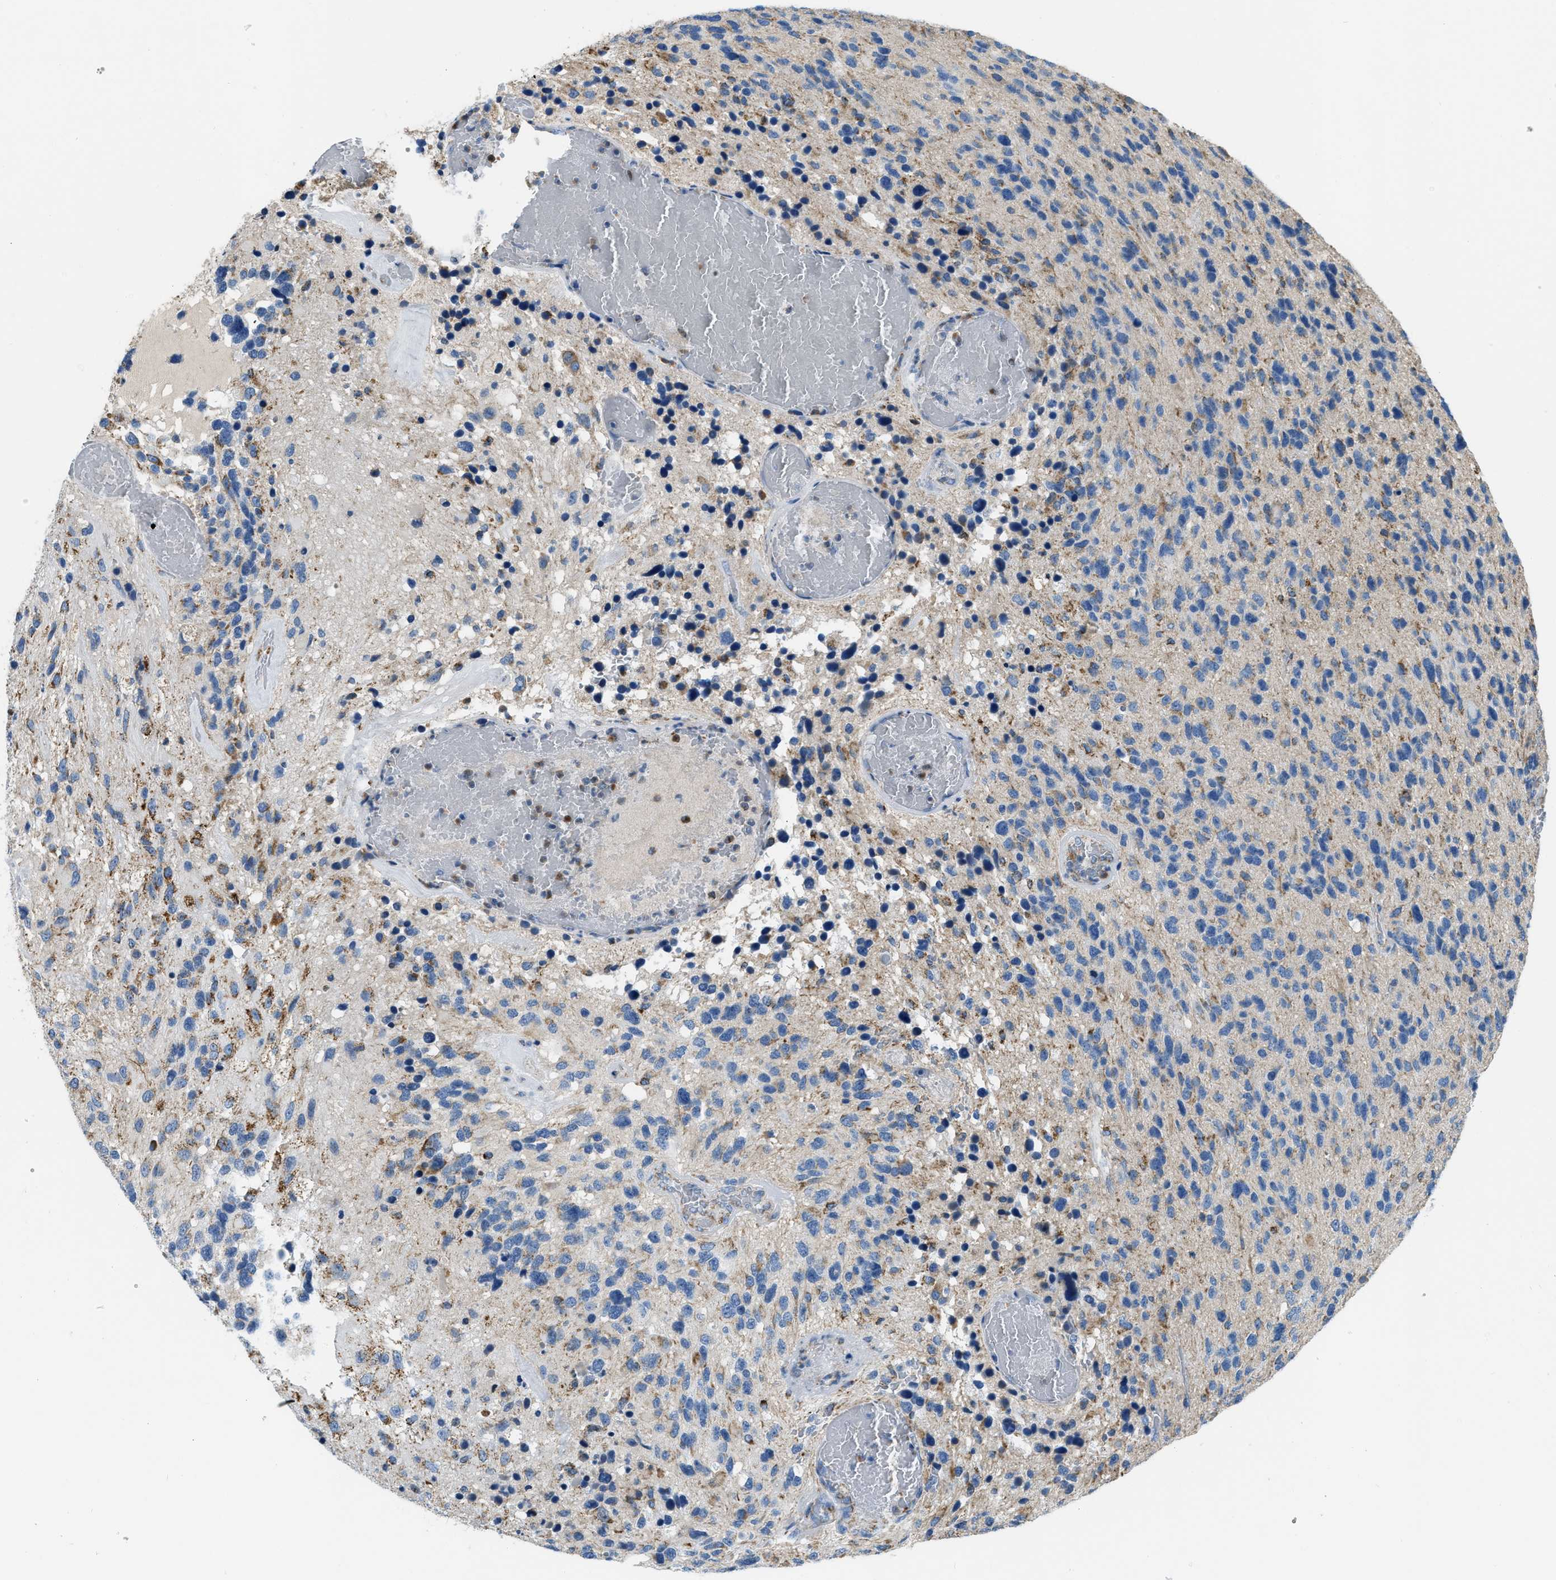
{"staining": {"intensity": "moderate", "quantity": "<25%", "location": "cytoplasmic/membranous"}, "tissue": "glioma", "cell_type": "Tumor cells", "image_type": "cancer", "snomed": [{"axis": "morphology", "description": "Glioma, malignant, High grade"}, {"axis": "topography", "description": "Brain"}], "caption": "A photomicrograph showing moderate cytoplasmic/membranous staining in approximately <25% of tumor cells in glioma, as visualized by brown immunohistochemical staining.", "gene": "ACADVL", "patient": {"sex": "female", "age": 58}}